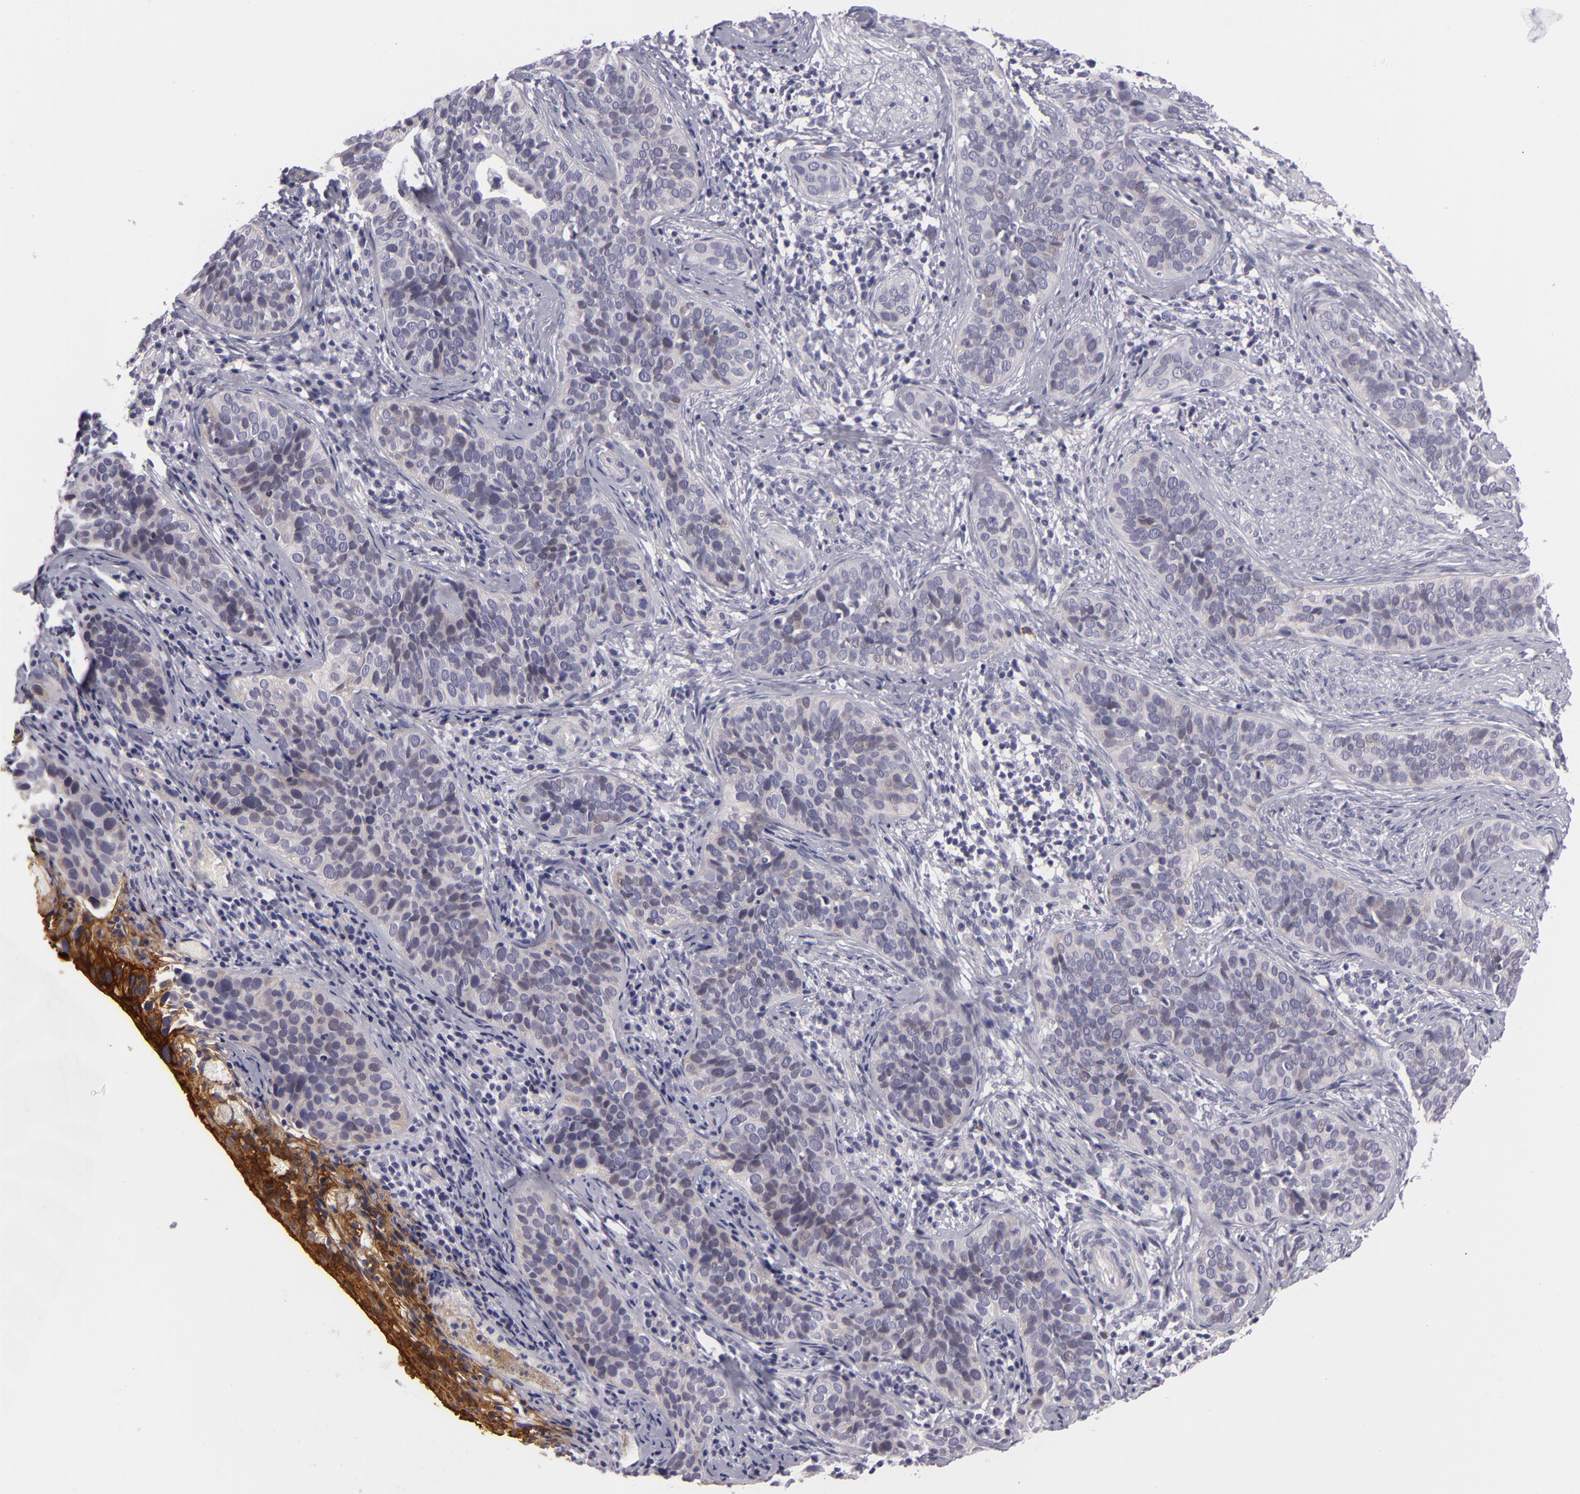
{"staining": {"intensity": "negative", "quantity": "none", "location": "none"}, "tissue": "cervical cancer", "cell_type": "Tumor cells", "image_type": "cancer", "snomed": [{"axis": "morphology", "description": "Squamous cell carcinoma, NOS"}, {"axis": "topography", "description": "Cervix"}], "caption": "Tumor cells show no significant protein expression in cervical cancer. The staining was performed using DAB (3,3'-diaminobenzidine) to visualize the protein expression in brown, while the nuclei were stained in blue with hematoxylin (Magnification: 20x).", "gene": "CTNNB1", "patient": {"sex": "female", "age": 31}}